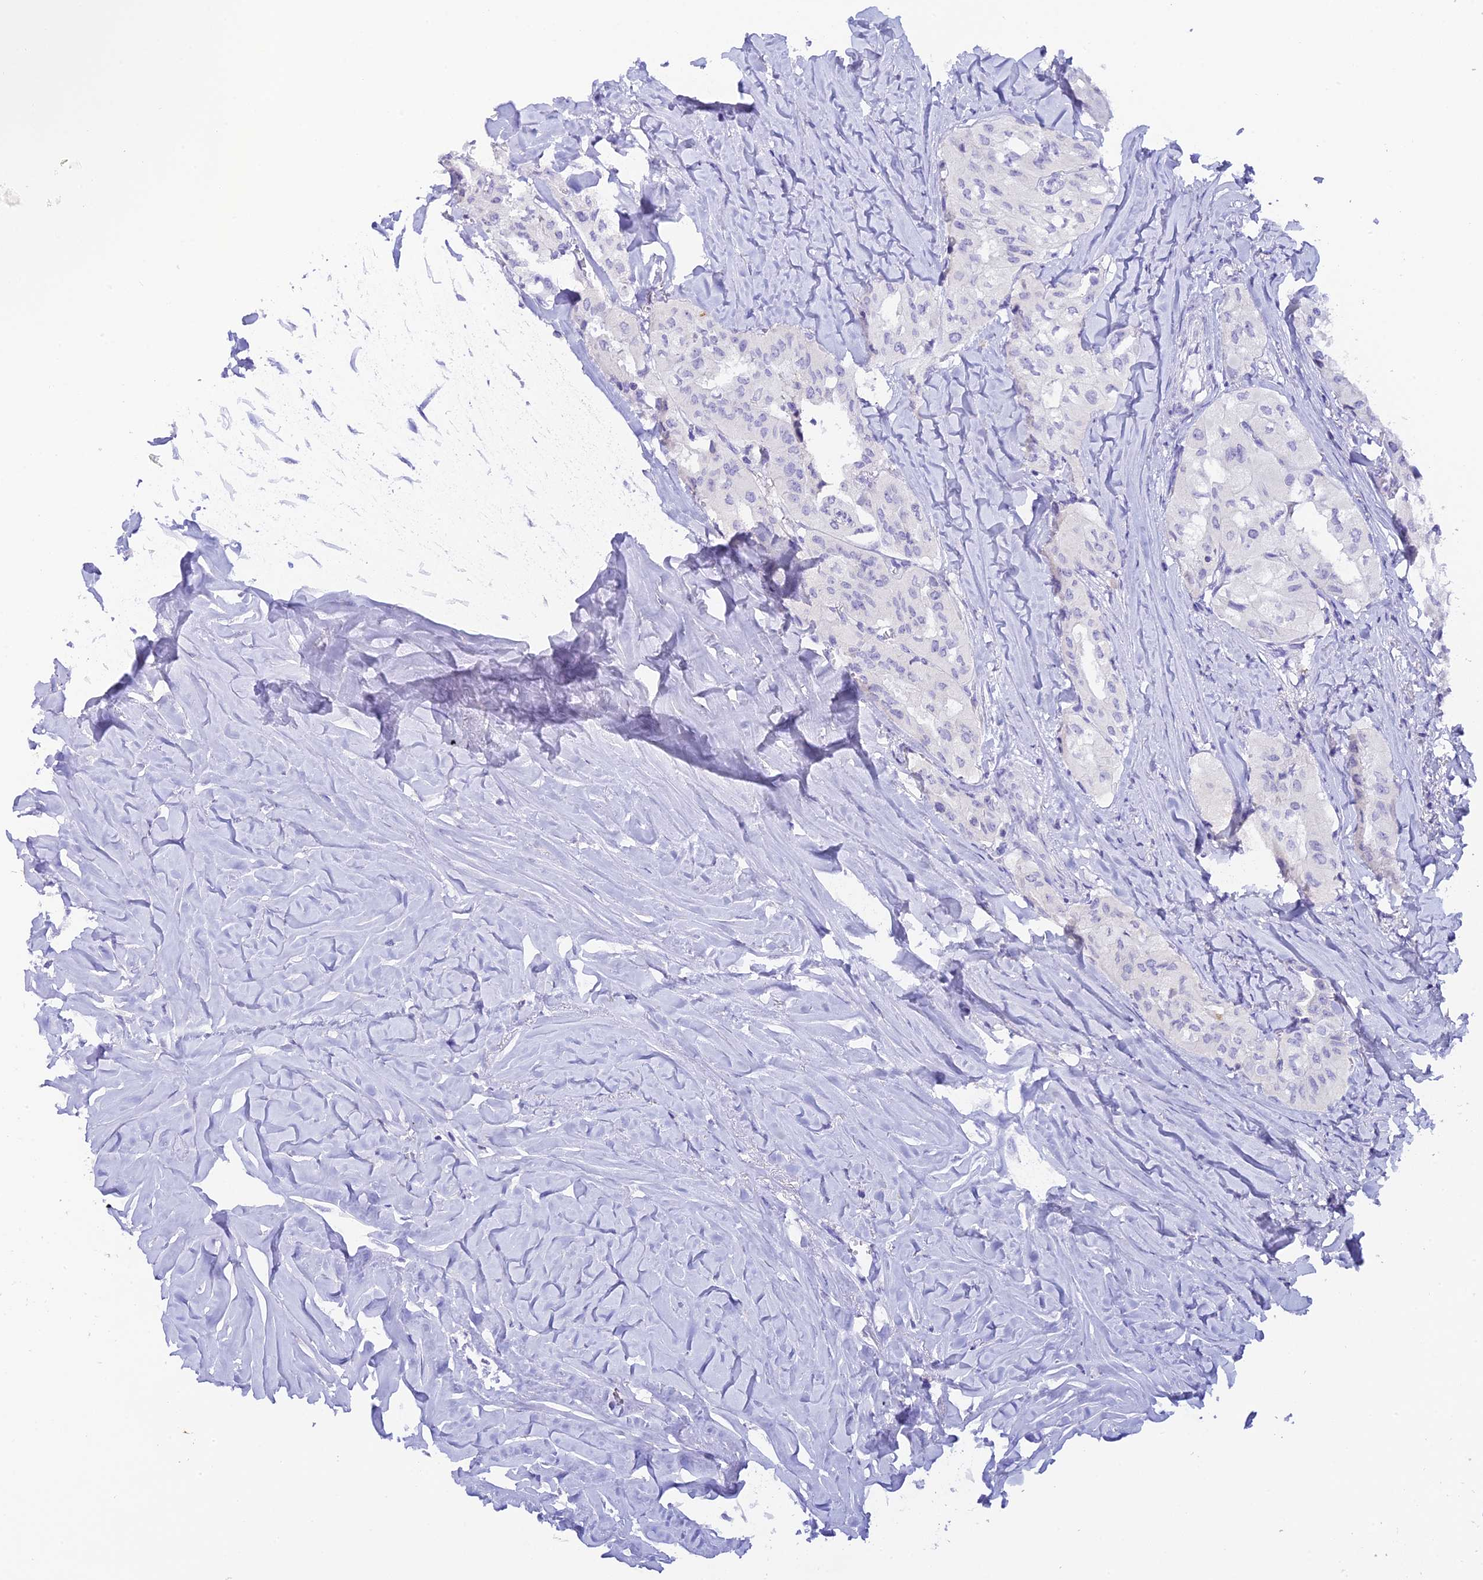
{"staining": {"intensity": "negative", "quantity": "none", "location": "none"}, "tissue": "thyroid cancer", "cell_type": "Tumor cells", "image_type": "cancer", "snomed": [{"axis": "morphology", "description": "Papillary adenocarcinoma, NOS"}, {"axis": "topography", "description": "Thyroid gland"}], "caption": "This is an immunohistochemistry histopathology image of thyroid cancer. There is no expression in tumor cells.", "gene": "C12orf29", "patient": {"sex": "female", "age": 59}}